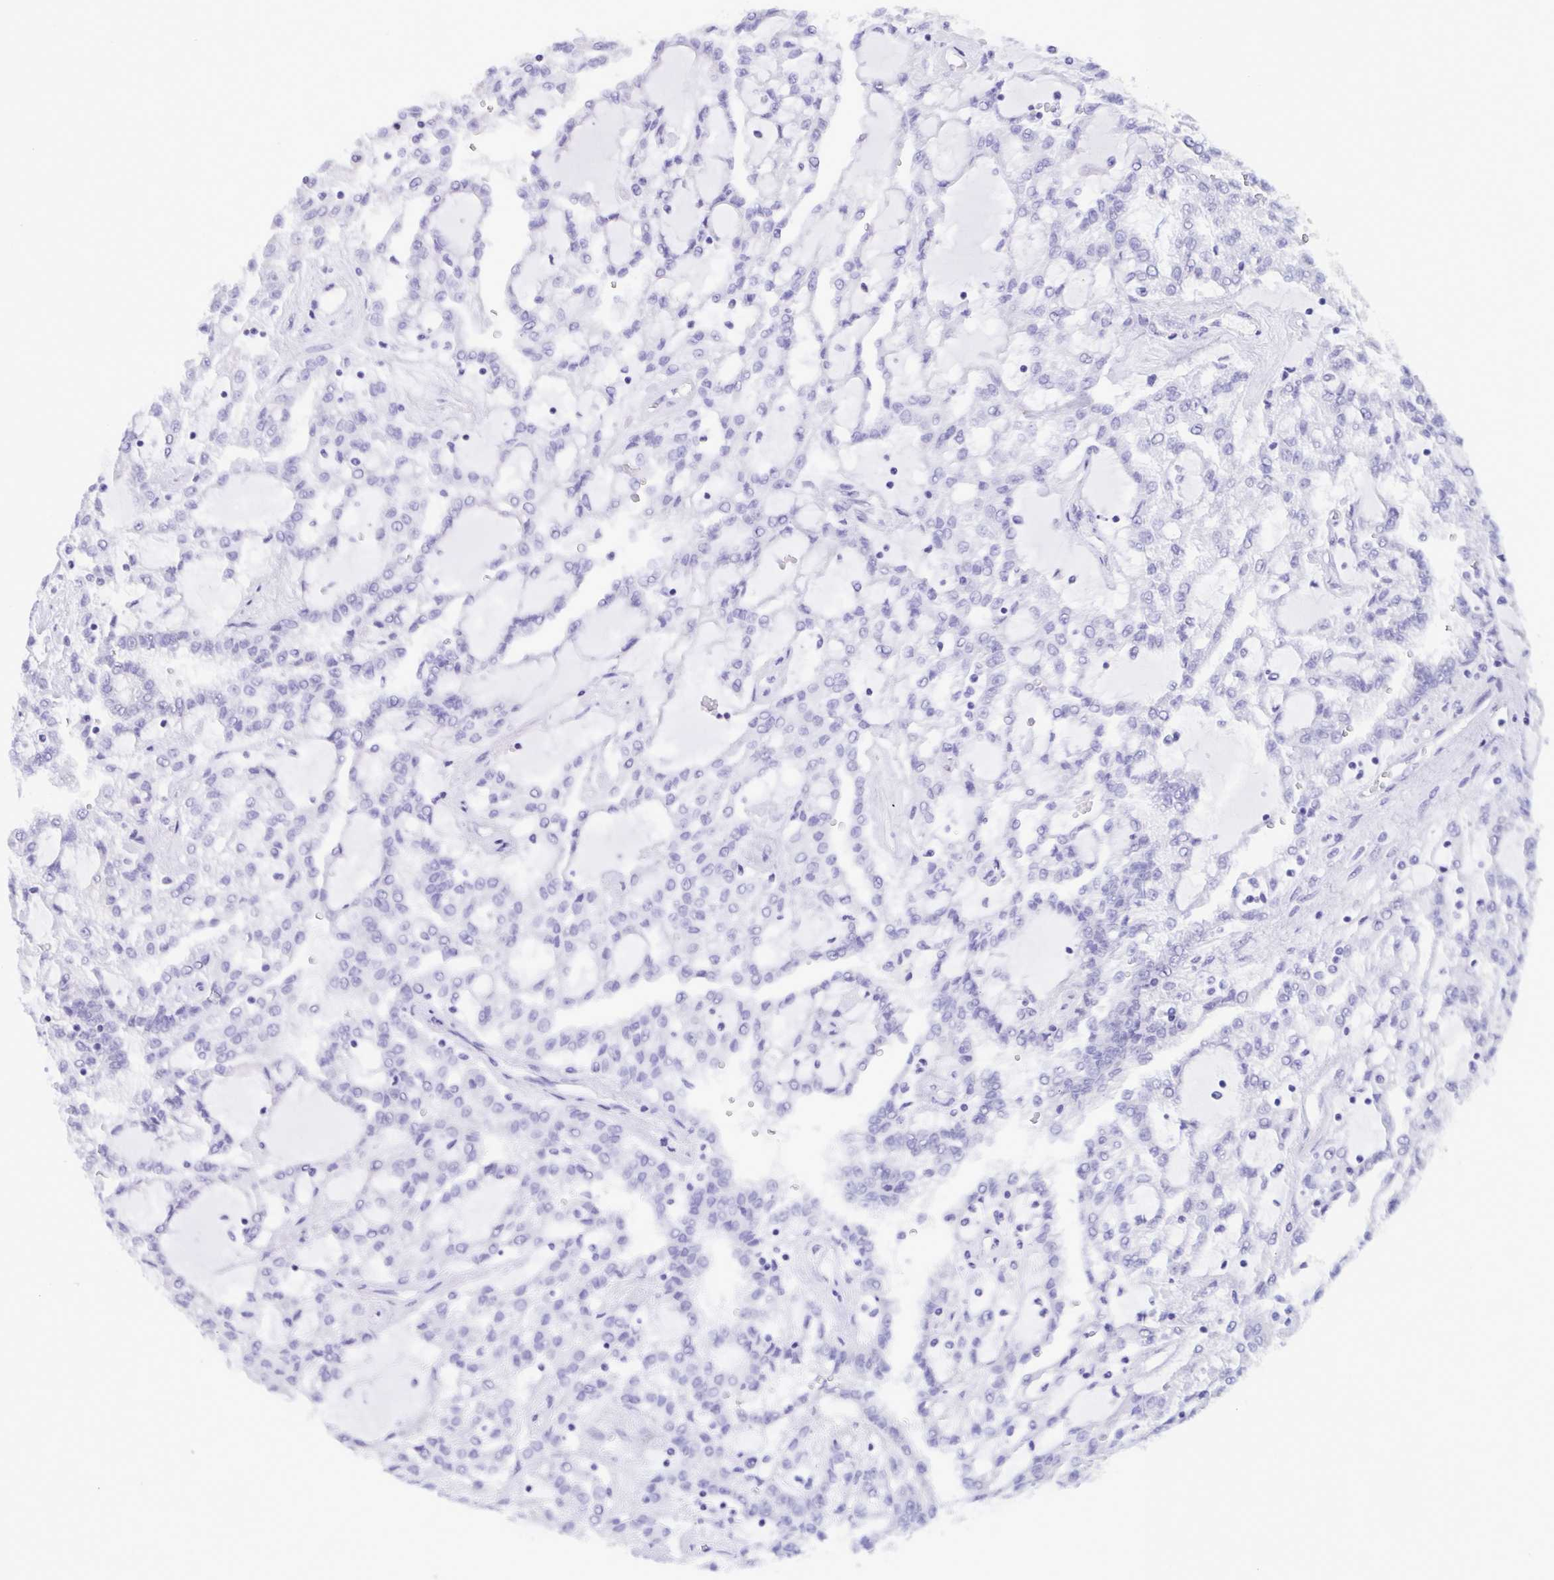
{"staining": {"intensity": "negative", "quantity": "none", "location": "none"}, "tissue": "renal cancer", "cell_type": "Tumor cells", "image_type": "cancer", "snomed": [{"axis": "morphology", "description": "Adenocarcinoma, NOS"}, {"axis": "topography", "description": "Kidney"}], "caption": "DAB (3,3'-diaminobenzidine) immunohistochemical staining of adenocarcinoma (renal) displays no significant staining in tumor cells.", "gene": "TSPY2", "patient": {"sex": "male", "age": 63}}